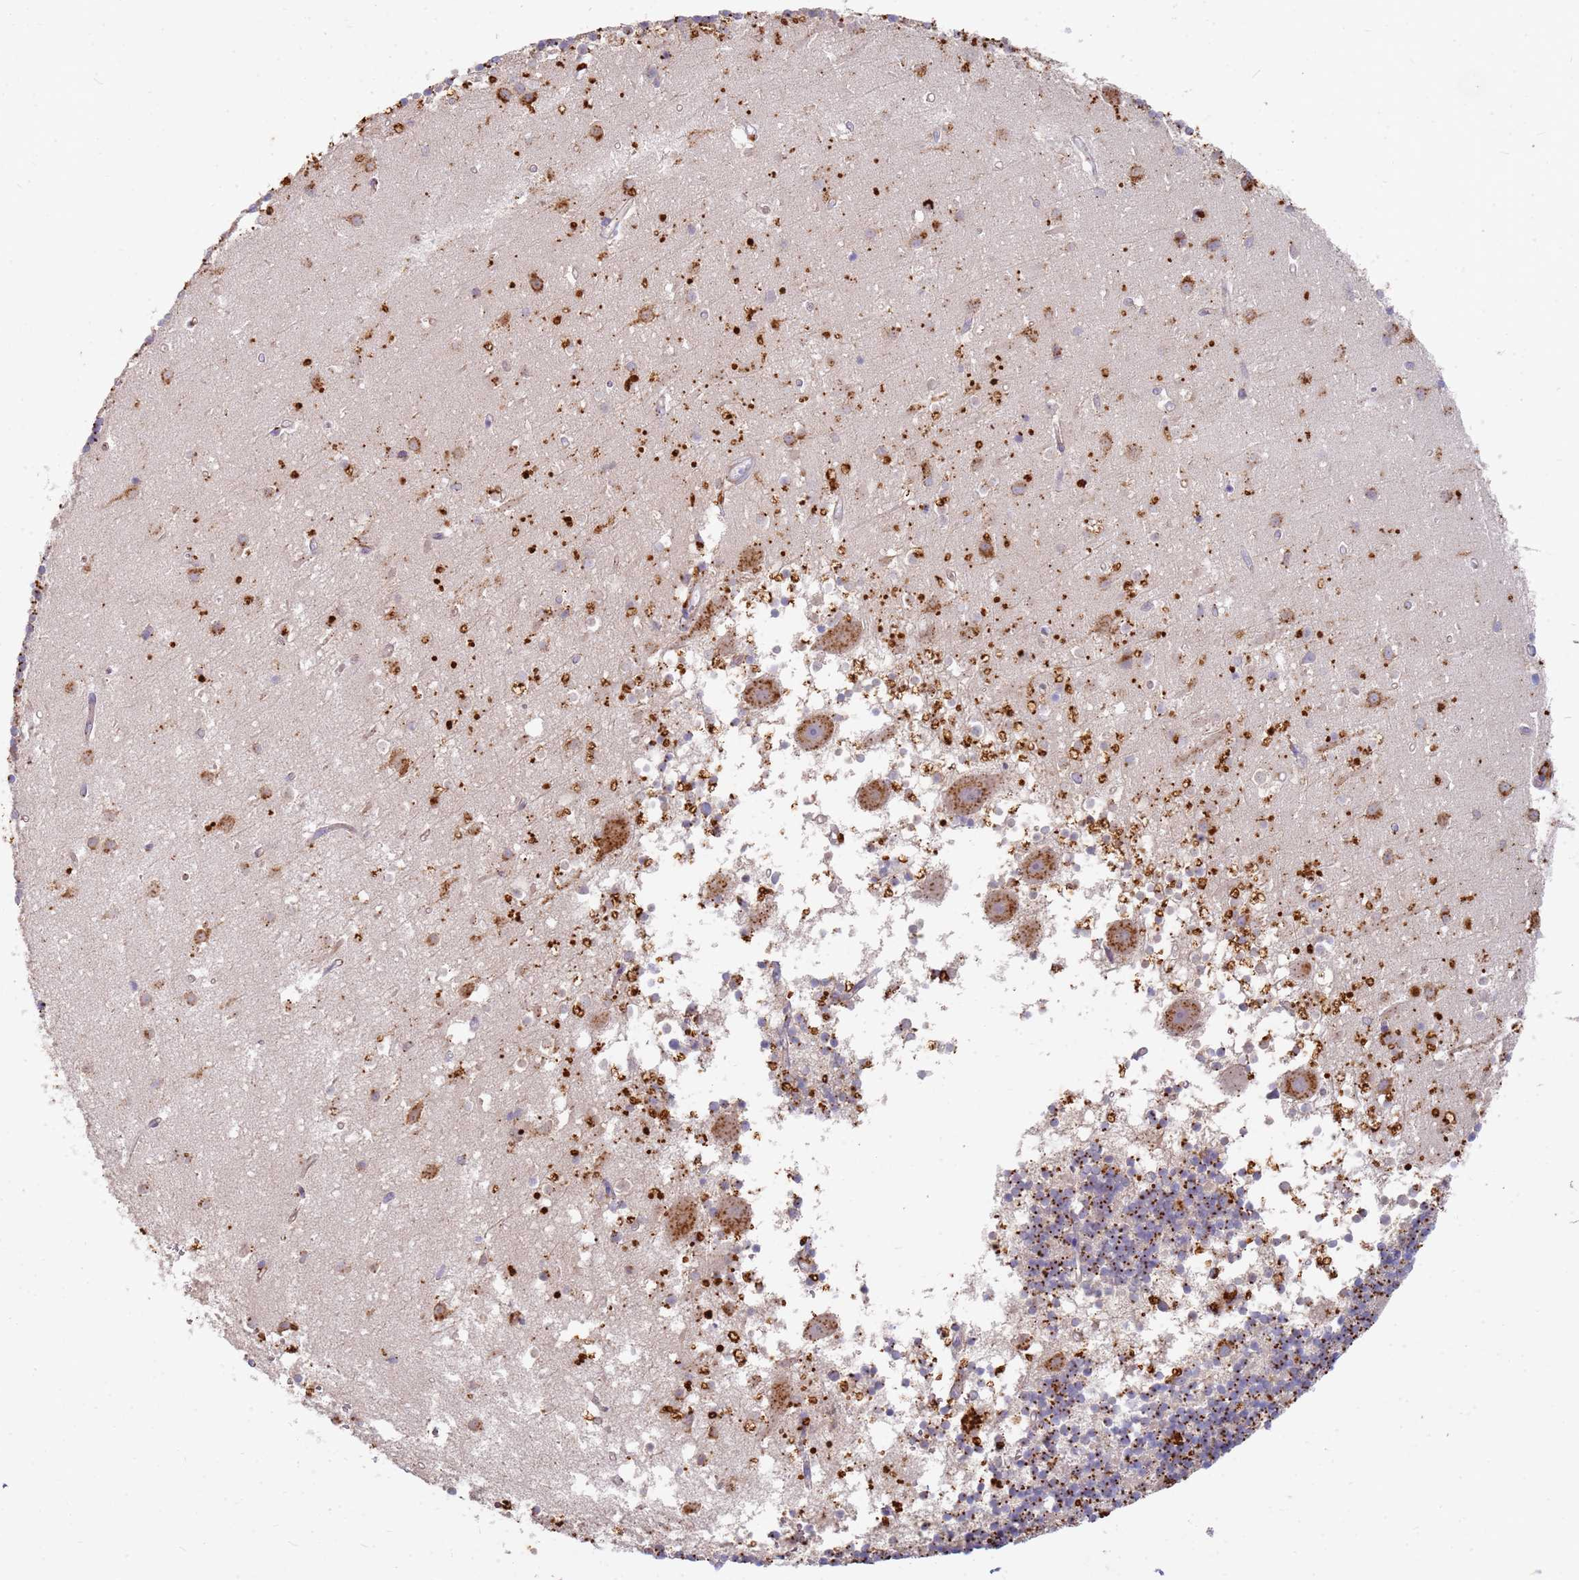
{"staining": {"intensity": "strong", "quantity": "25%-75%", "location": "cytoplasmic/membranous"}, "tissue": "cerebellum", "cell_type": "Cells in granular layer", "image_type": "normal", "snomed": [{"axis": "morphology", "description": "Normal tissue, NOS"}, {"axis": "topography", "description": "Cerebellum"}], "caption": "Protein expression analysis of normal cerebellum displays strong cytoplasmic/membranous positivity in about 25%-75% of cells in granular layer. (DAB IHC with brightfield microscopy, high magnification).", "gene": "TMEM229B", "patient": {"sex": "male", "age": 54}}